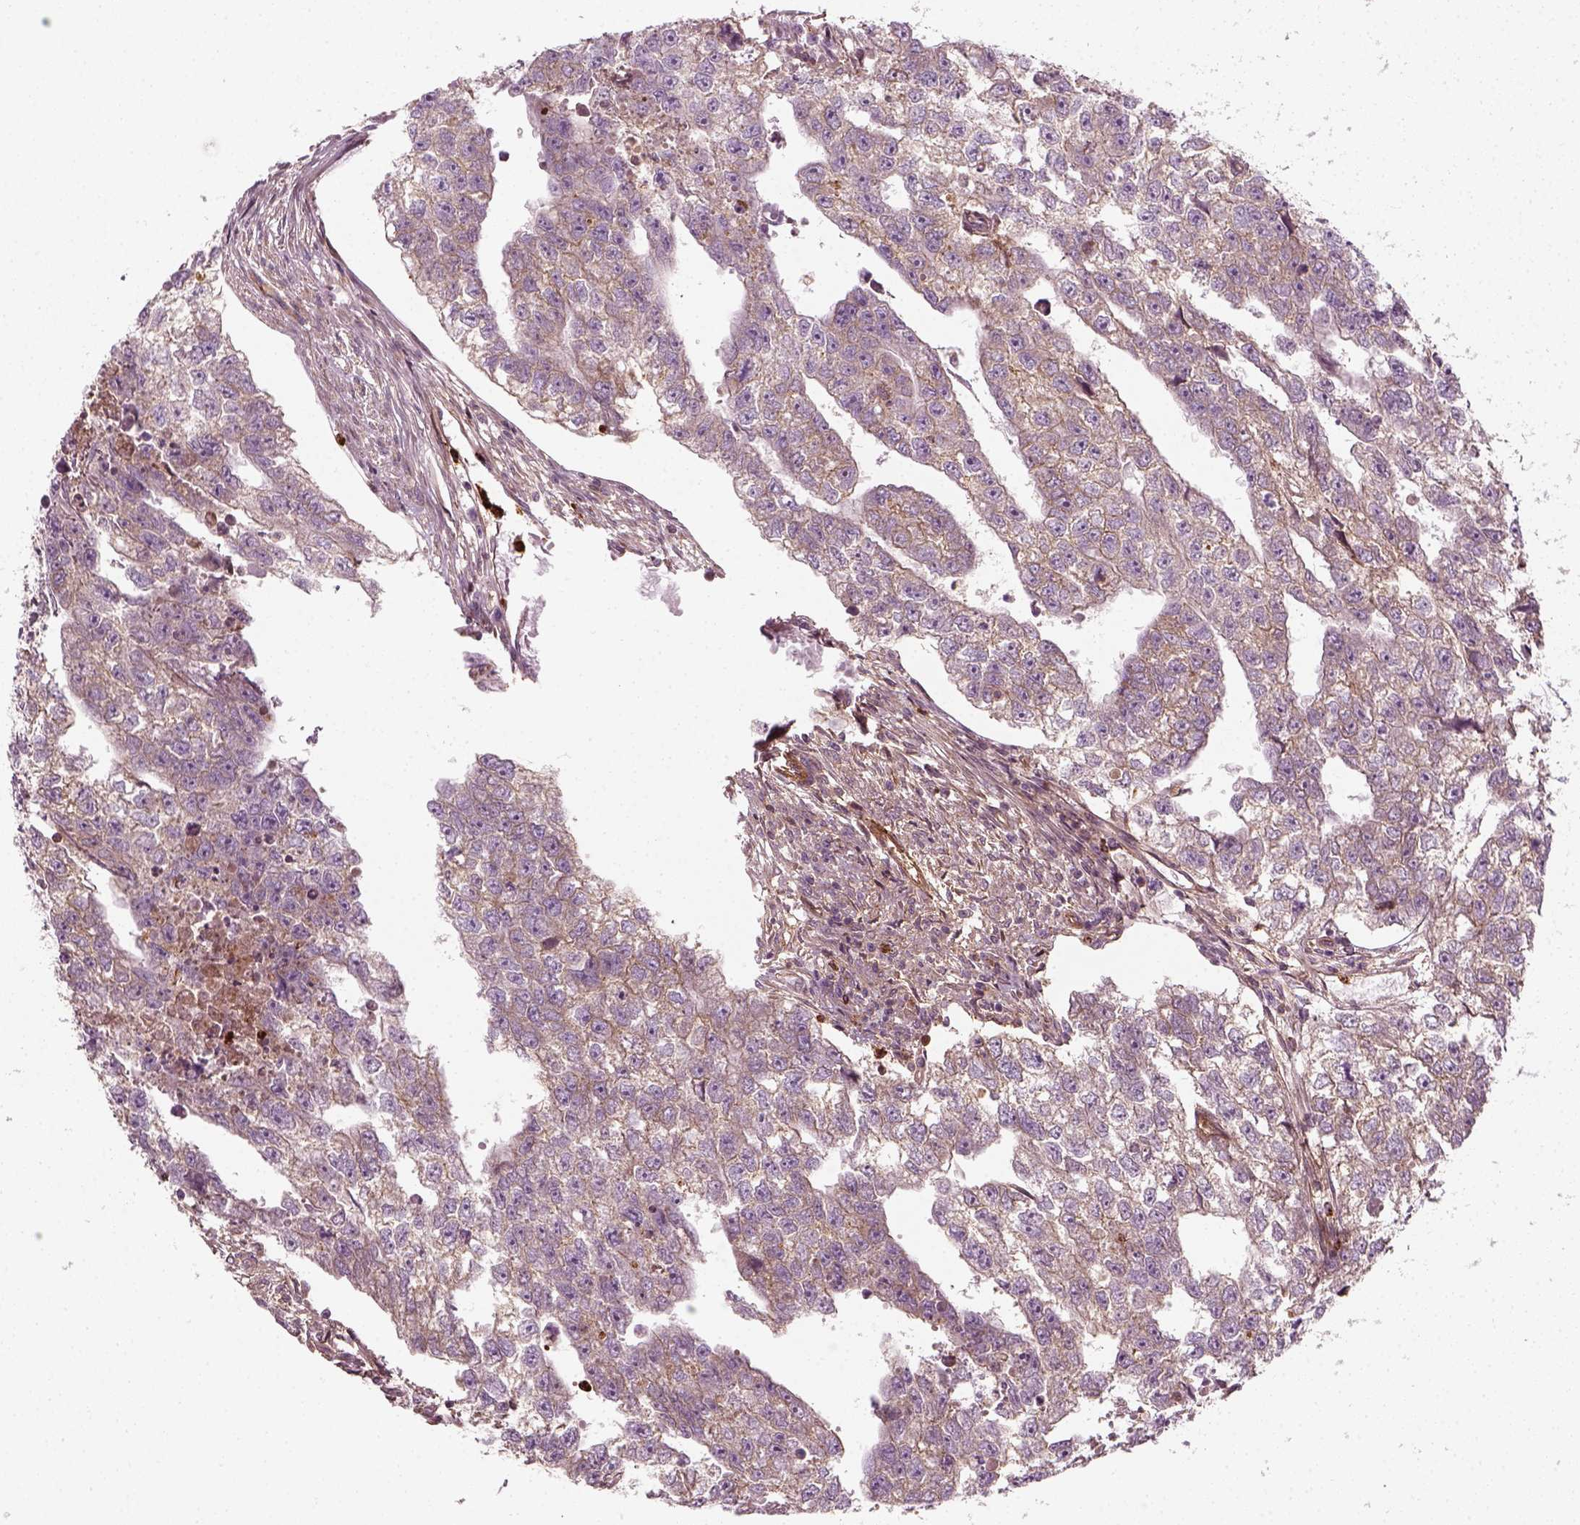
{"staining": {"intensity": "weak", "quantity": ">75%", "location": "cytoplasmic/membranous"}, "tissue": "testis cancer", "cell_type": "Tumor cells", "image_type": "cancer", "snomed": [{"axis": "morphology", "description": "Carcinoma, Embryonal, NOS"}, {"axis": "morphology", "description": "Teratoma, malignant, NOS"}, {"axis": "topography", "description": "Testis"}], "caption": "Brown immunohistochemical staining in testis embryonal carcinoma shows weak cytoplasmic/membranous positivity in approximately >75% of tumor cells.", "gene": "NPTN", "patient": {"sex": "male", "age": 44}}